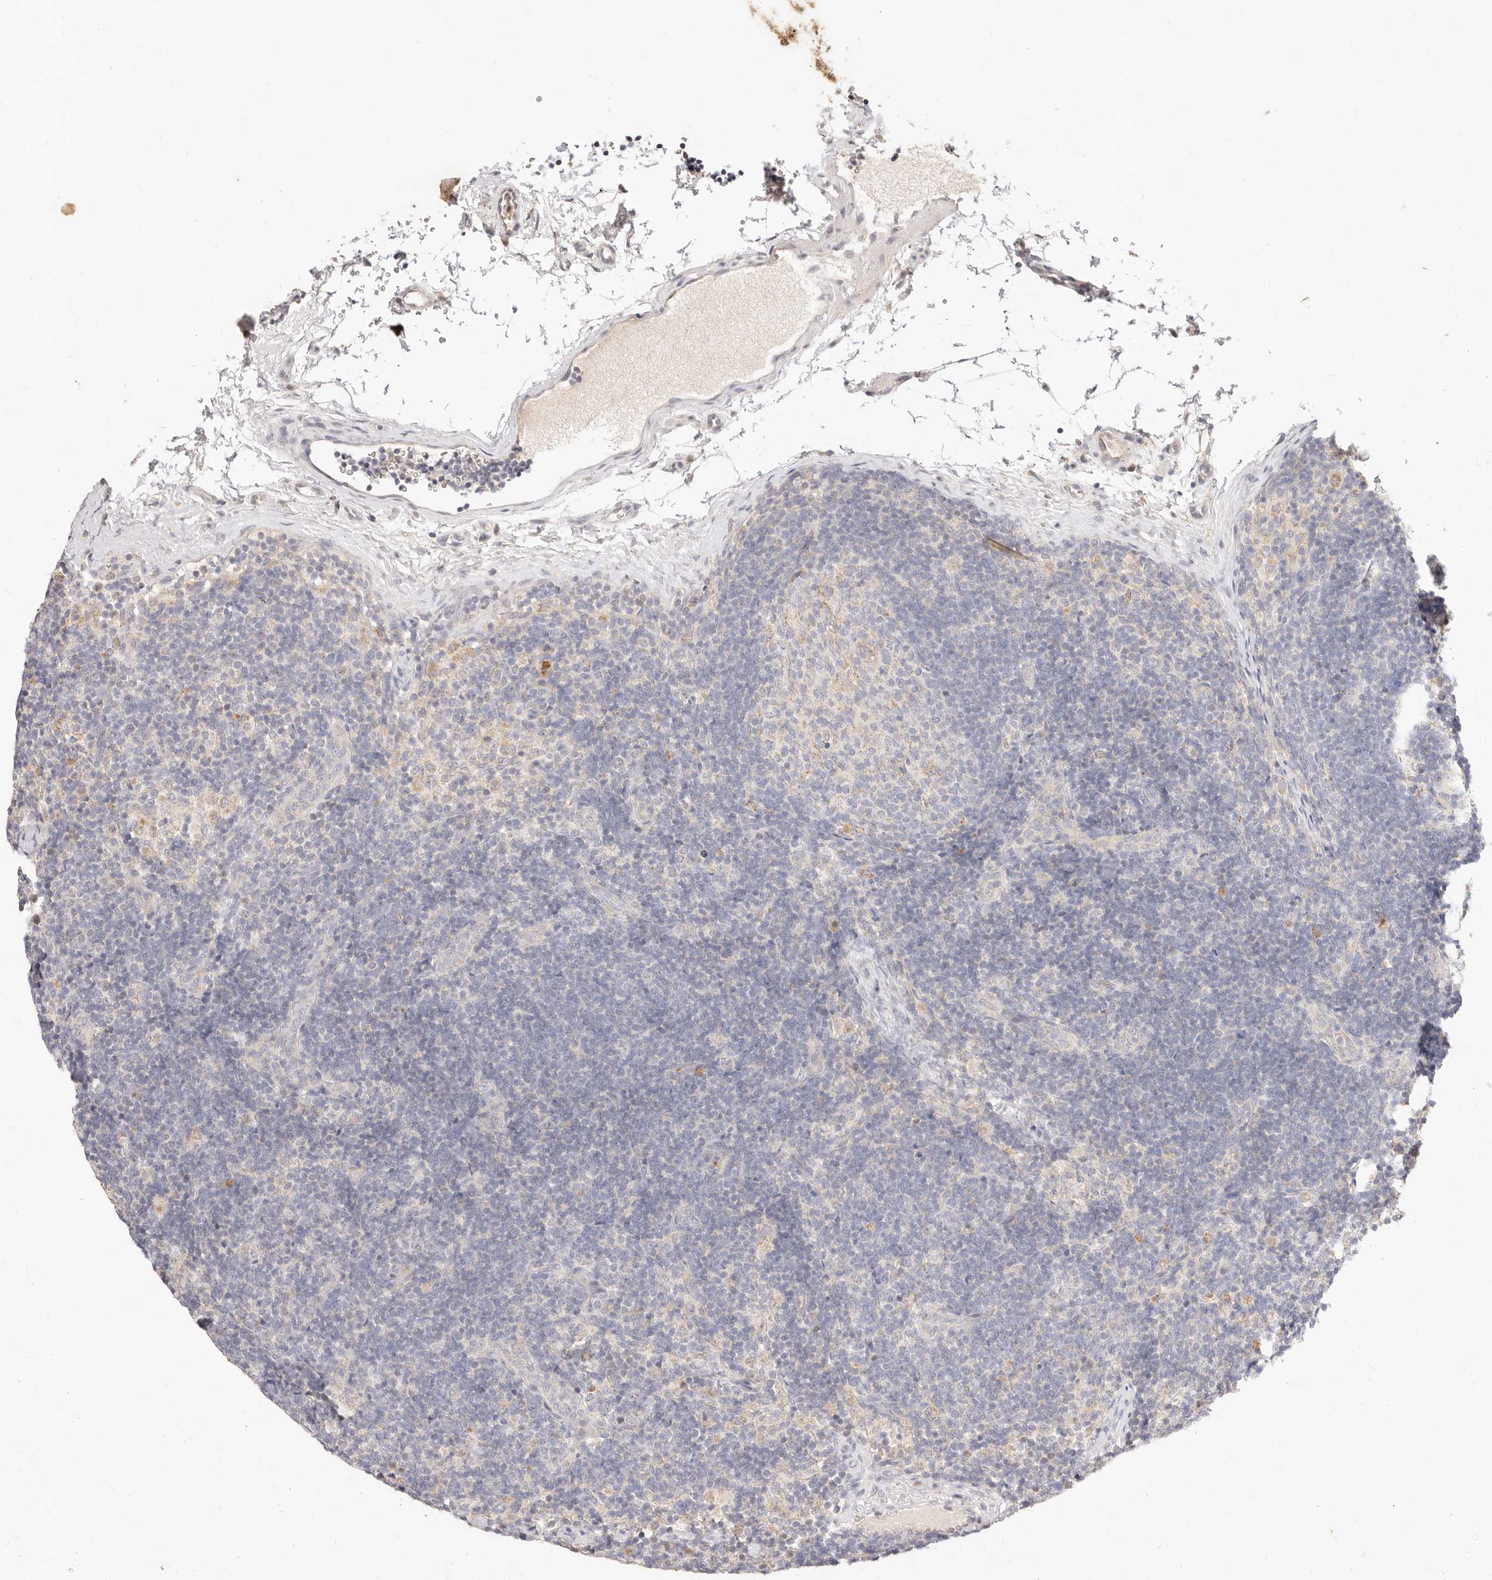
{"staining": {"intensity": "negative", "quantity": "none", "location": "none"}, "tissue": "lymph node", "cell_type": "Germinal center cells", "image_type": "normal", "snomed": [{"axis": "morphology", "description": "Normal tissue, NOS"}, {"axis": "topography", "description": "Lymph node"}], "caption": "DAB (3,3'-diaminobenzidine) immunohistochemical staining of normal human lymph node exhibits no significant positivity in germinal center cells.", "gene": "ACOX1", "patient": {"sex": "female", "age": 22}}